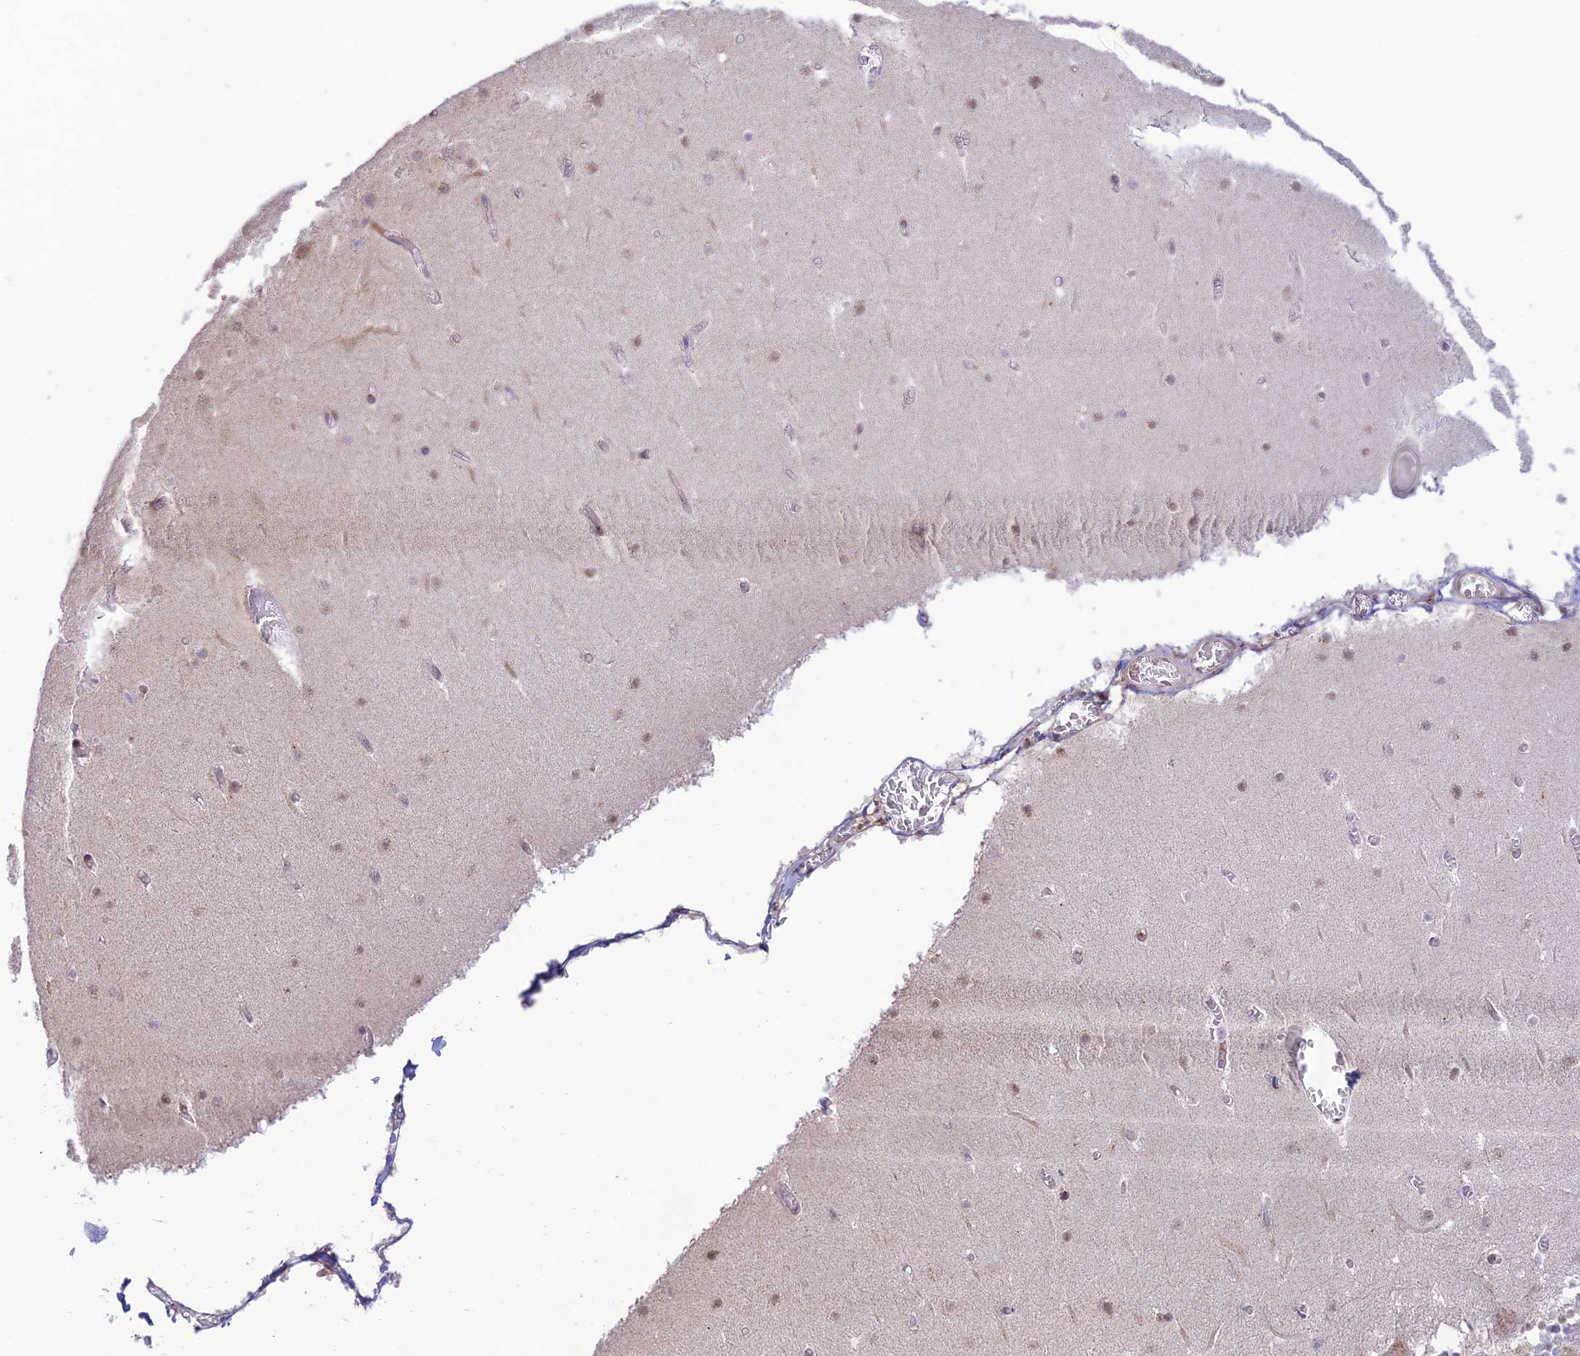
{"staining": {"intensity": "negative", "quantity": "none", "location": "none"}, "tissue": "cerebellum", "cell_type": "Cells in granular layer", "image_type": "normal", "snomed": [{"axis": "morphology", "description": "Normal tissue, NOS"}, {"axis": "topography", "description": "Cerebellum"}], "caption": "Immunohistochemical staining of normal human cerebellum displays no significant staining in cells in granular layer.", "gene": "GOLGA3", "patient": {"sex": "female", "age": 28}}